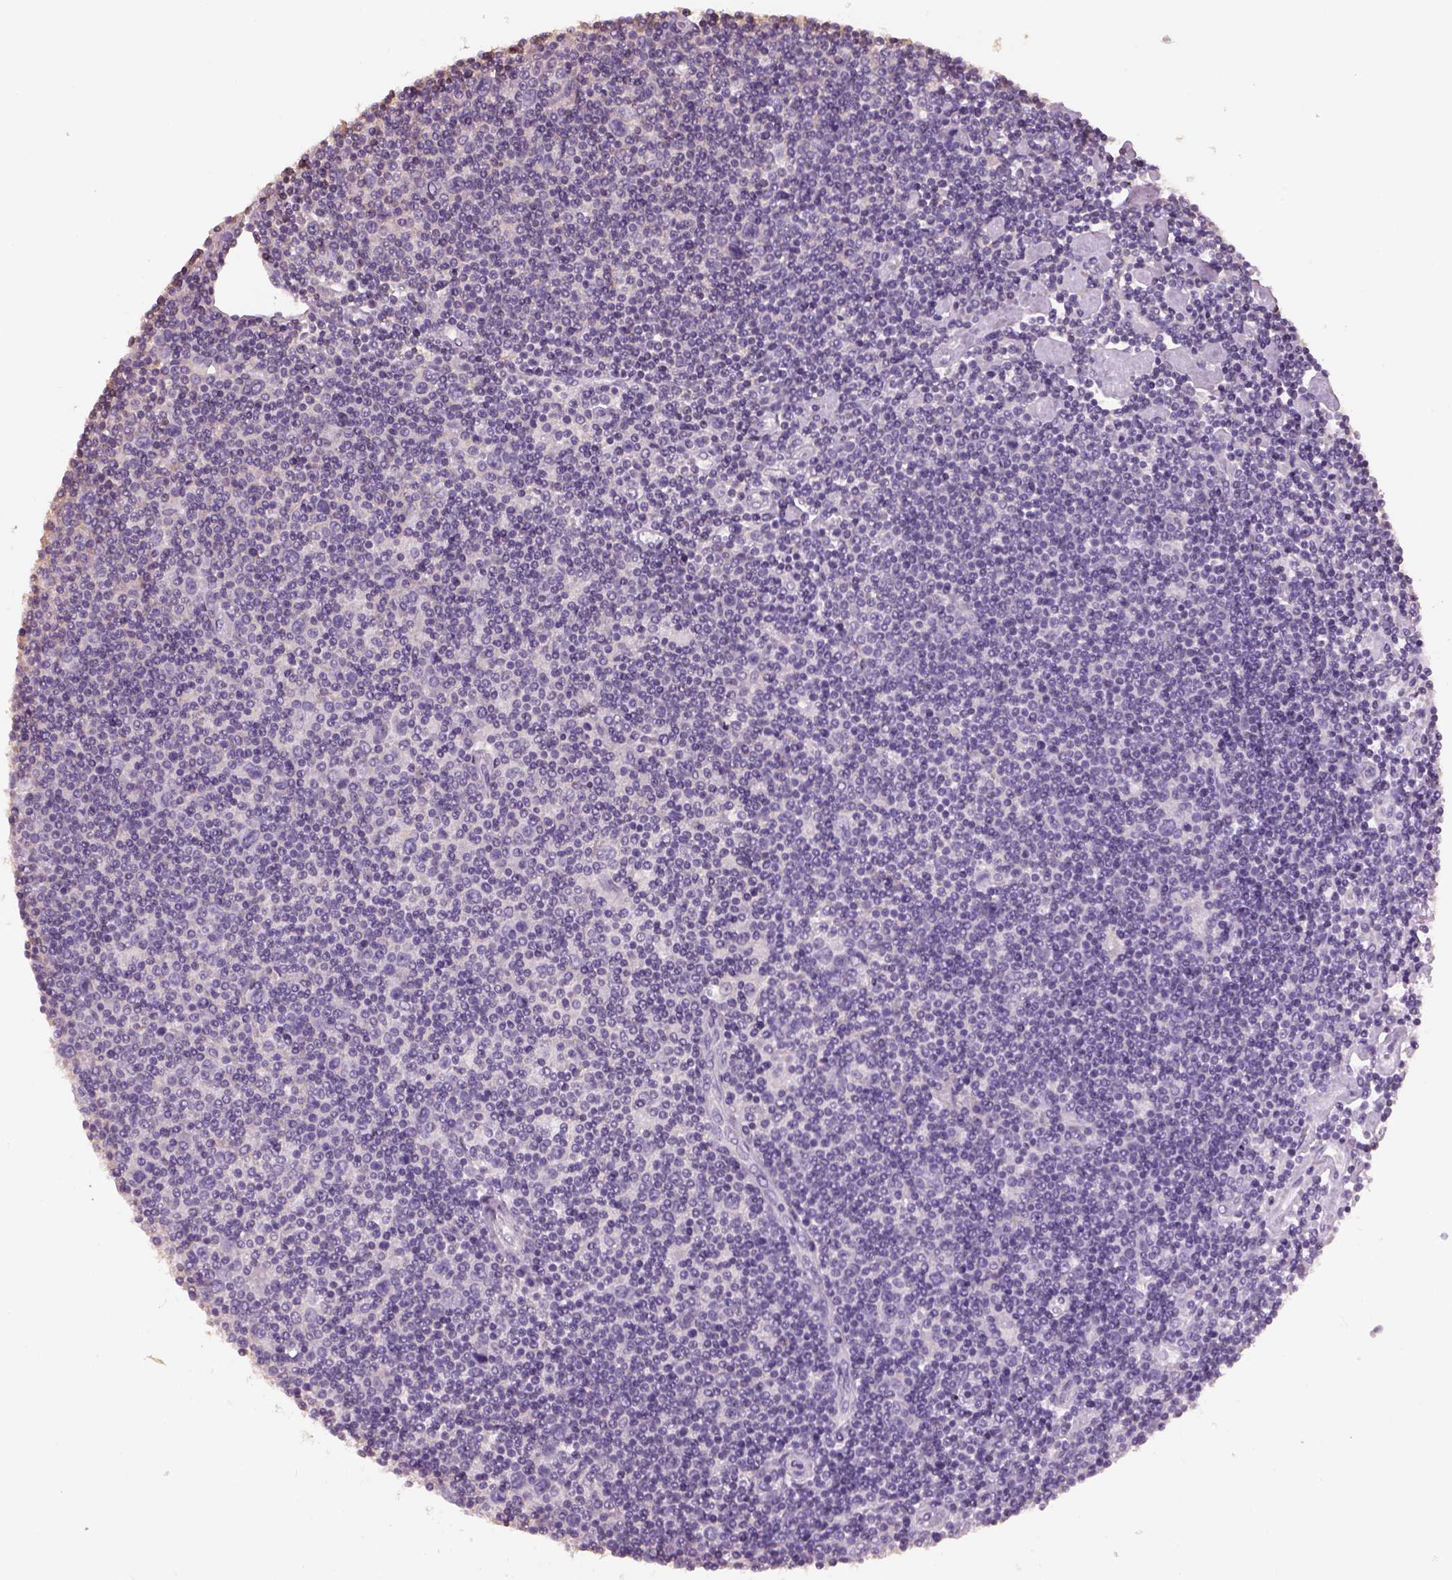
{"staining": {"intensity": "negative", "quantity": "none", "location": "none"}, "tissue": "lymphoma", "cell_type": "Tumor cells", "image_type": "cancer", "snomed": [{"axis": "morphology", "description": "Hodgkin's disease, NOS"}, {"axis": "topography", "description": "Lymph node"}], "caption": "An immunohistochemistry (IHC) micrograph of Hodgkin's disease is shown. There is no staining in tumor cells of Hodgkin's disease.", "gene": "OTUD6A", "patient": {"sex": "male", "age": 40}}